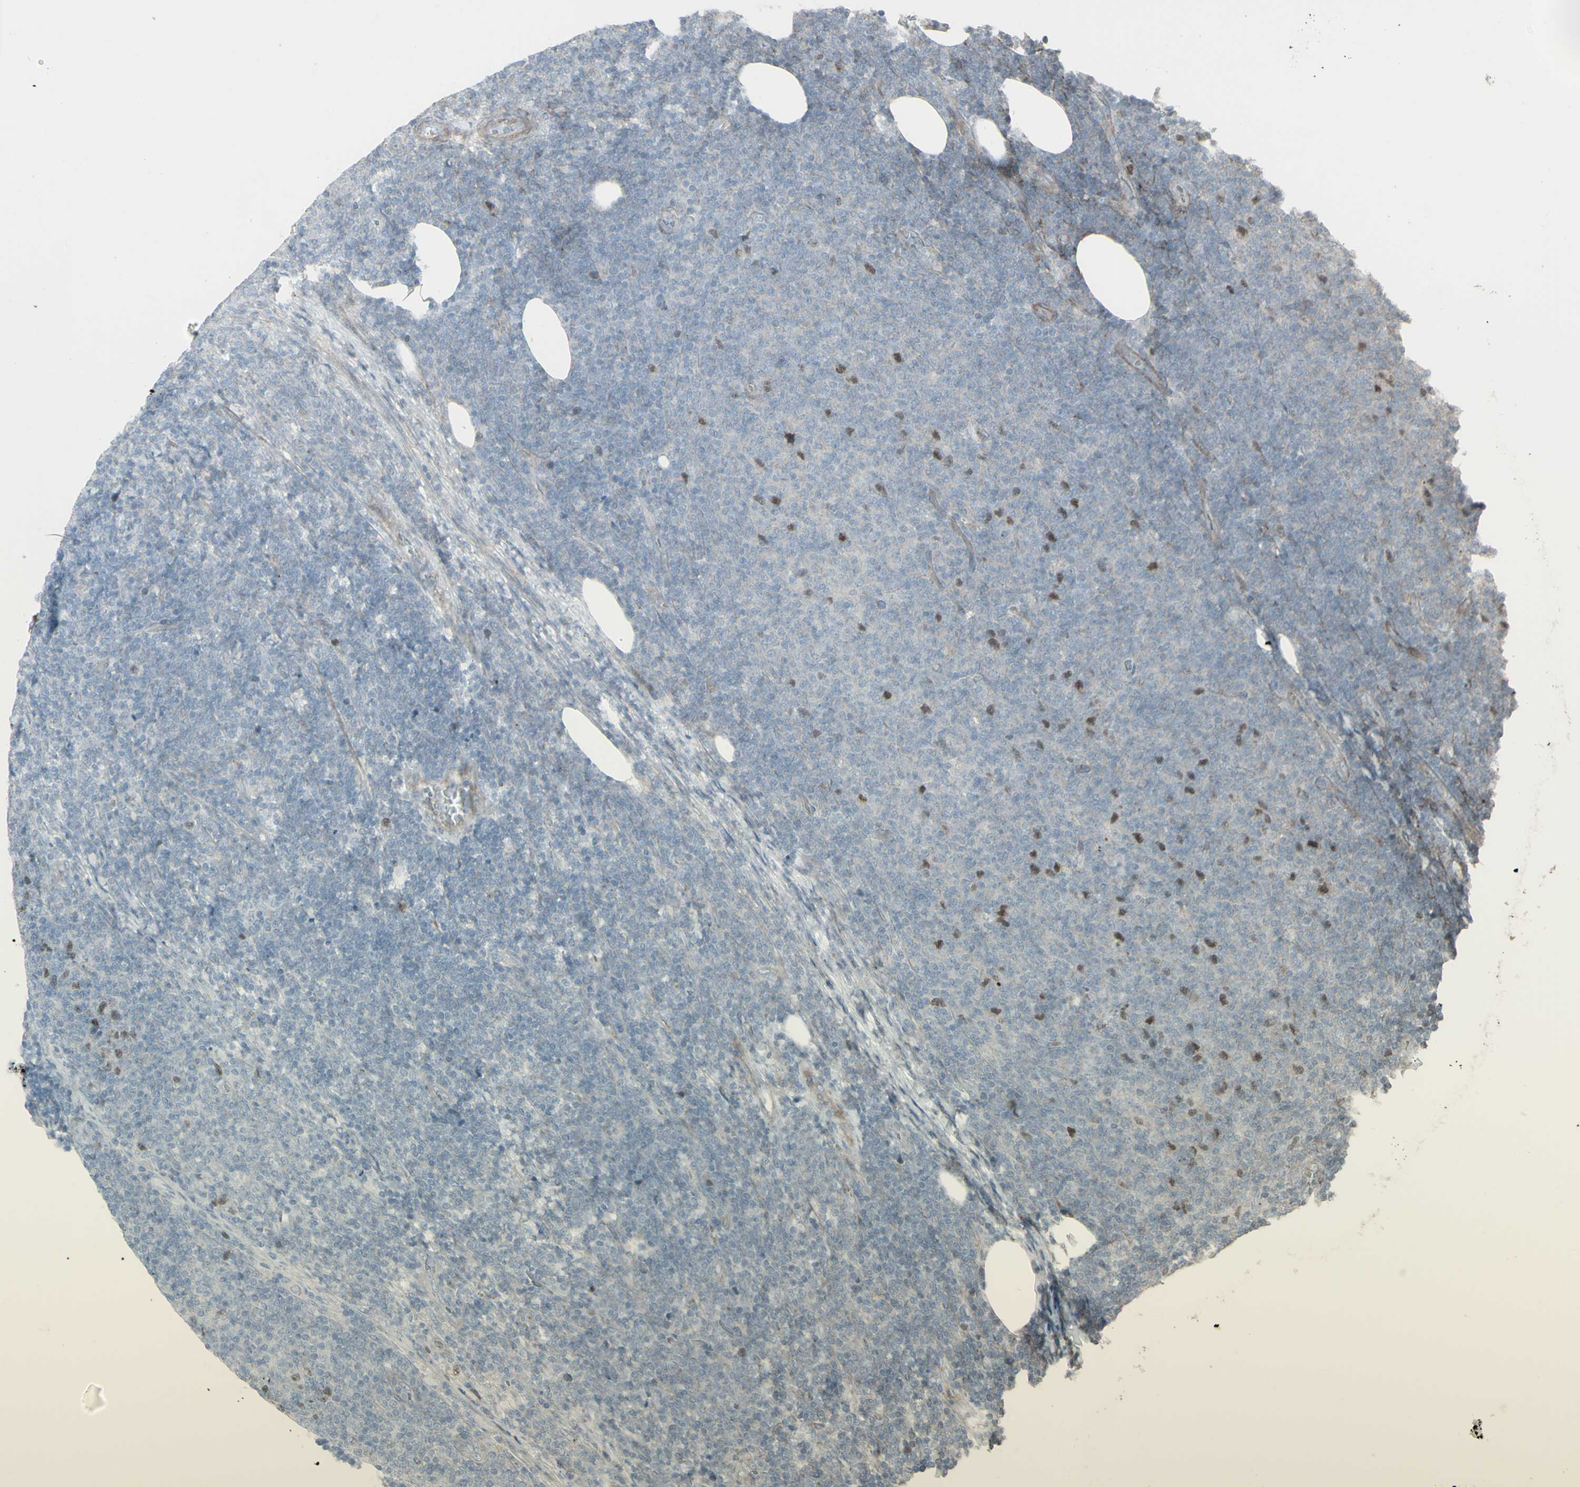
{"staining": {"intensity": "moderate", "quantity": "<25%", "location": "nuclear"}, "tissue": "lymphoma", "cell_type": "Tumor cells", "image_type": "cancer", "snomed": [{"axis": "morphology", "description": "Malignant lymphoma, non-Hodgkin's type, Low grade"}, {"axis": "topography", "description": "Lymph node"}], "caption": "Immunohistochemistry (IHC) staining of lymphoma, which demonstrates low levels of moderate nuclear staining in approximately <25% of tumor cells indicating moderate nuclear protein positivity. The staining was performed using DAB (3,3'-diaminobenzidine) (brown) for protein detection and nuclei were counterstained in hematoxylin (blue).", "gene": "GMNN", "patient": {"sex": "male", "age": 66}}